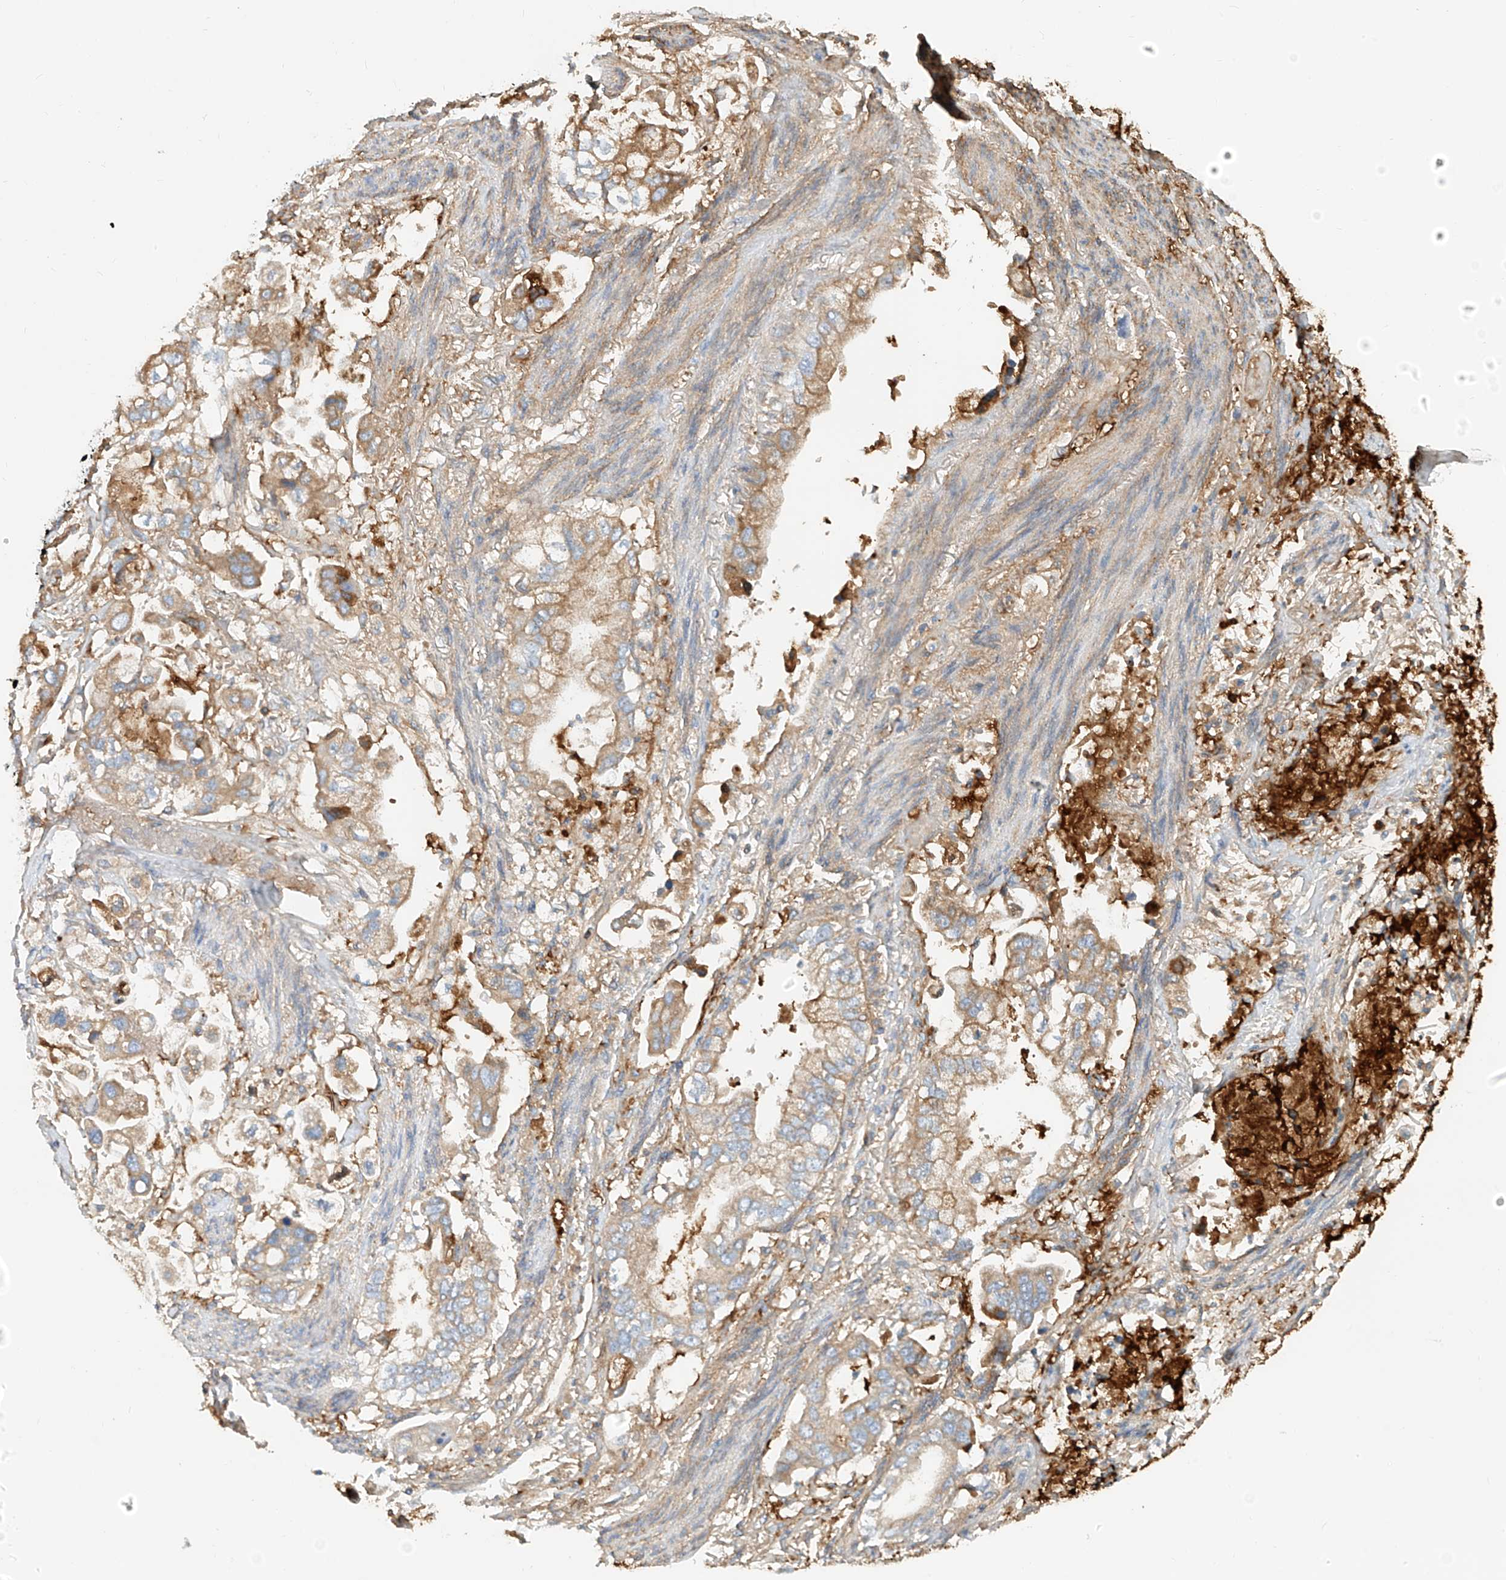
{"staining": {"intensity": "moderate", "quantity": "25%-75%", "location": "cytoplasmic/membranous"}, "tissue": "stomach cancer", "cell_type": "Tumor cells", "image_type": "cancer", "snomed": [{"axis": "morphology", "description": "Adenocarcinoma, NOS"}, {"axis": "topography", "description": "Stomach"}], "caption": "There is medium levels of moderate cytoplasmic/membranous staining in tumor cells of stomach cancer (adenocarcinoma), as demonstrated by immunohistochemical staining (brown color).", "gene": "OCSTAMP", "patient": {"sex": "male", "age": 62}}